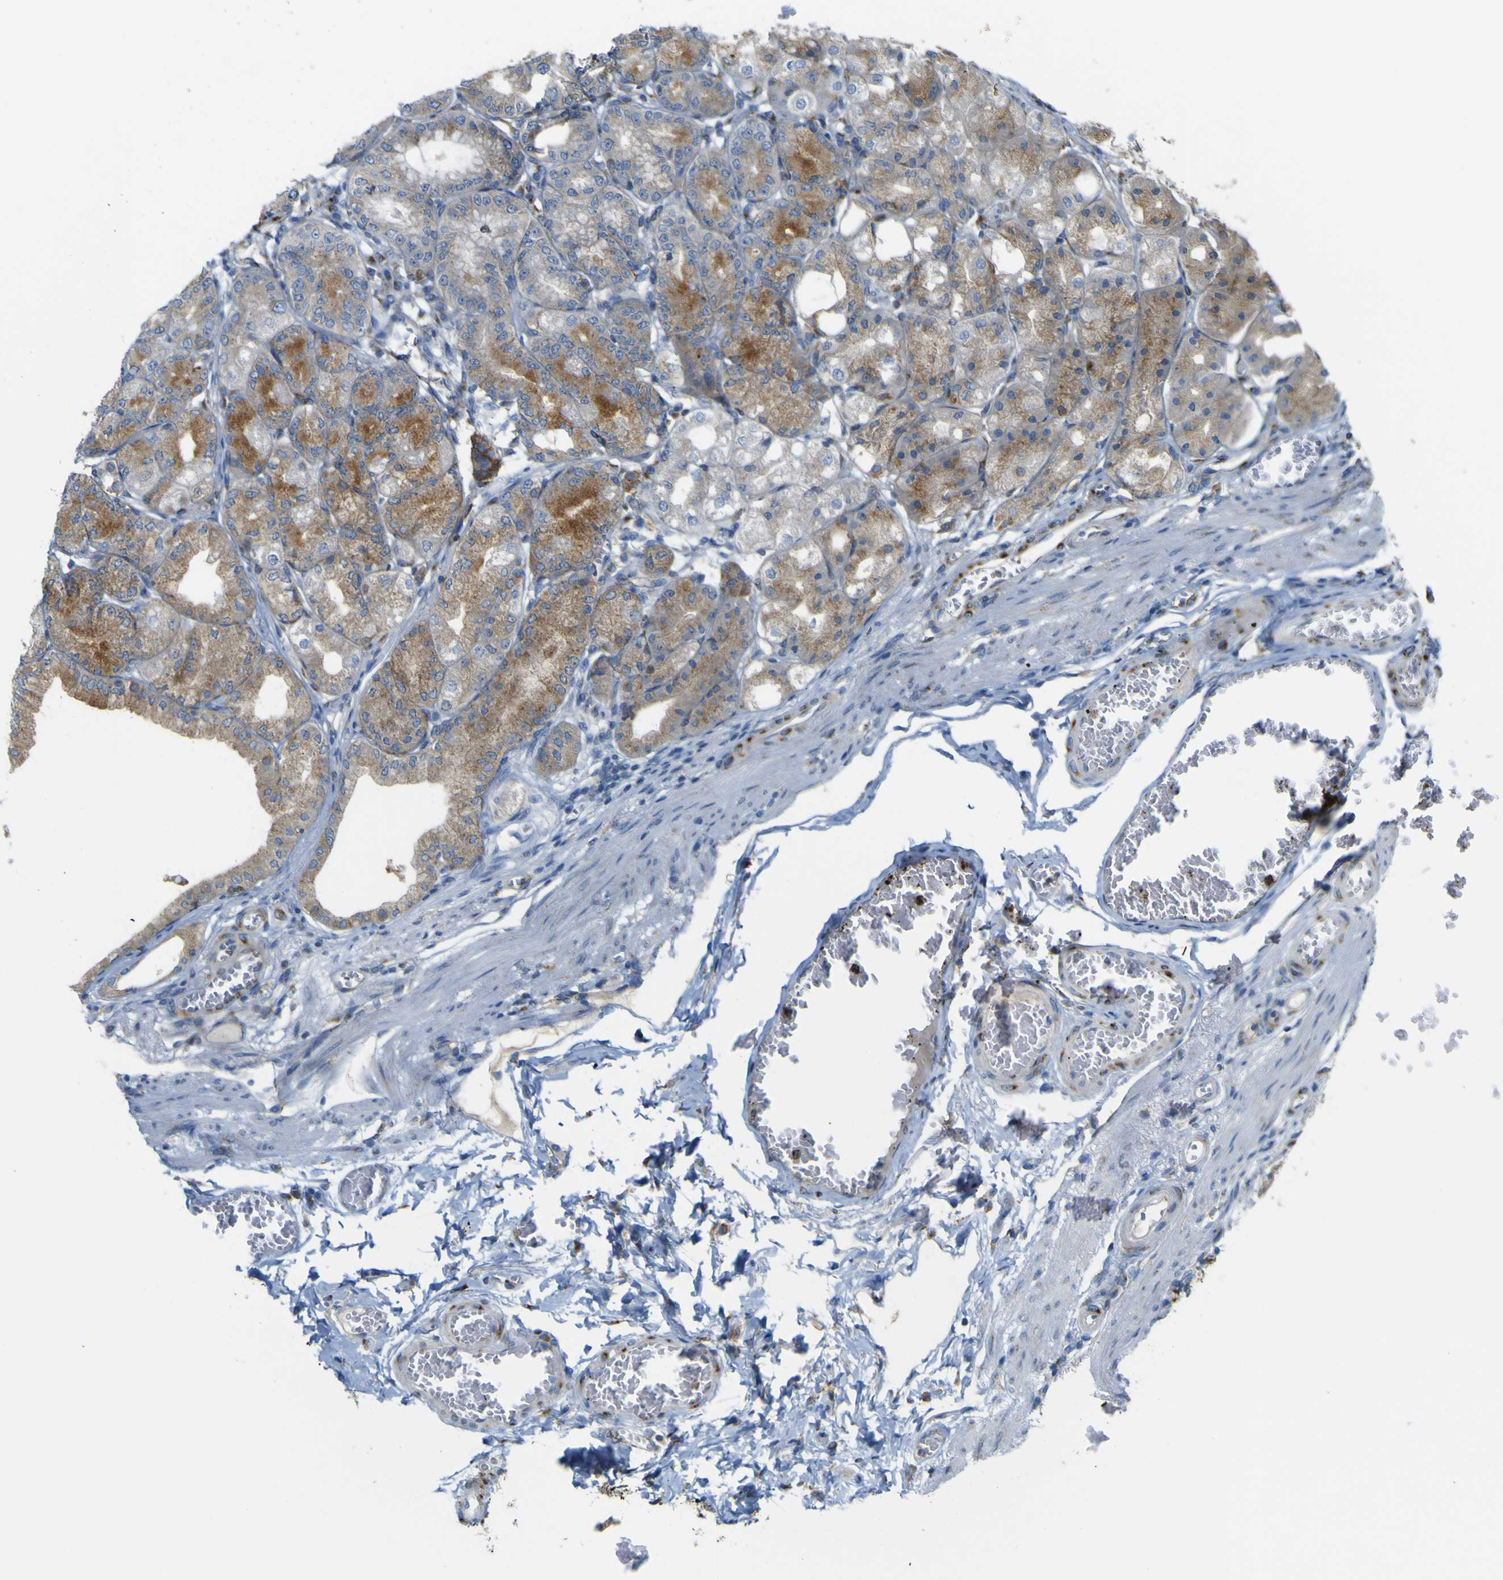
{"staining": {"intensity": "moderate", "quantity": ">75%", "location": "cytoplasmic/membranous"}, "tissue": "stomach", "cell_type": "Glandular cells", "image_type": "normal", "snomed": [{"axis": "morphology", "description": "Normal tissue, NOS"}, {"axis": "topography", "description": "Stomach, lower"}], "caption": "This photomicrograph exhibits immunohistochemistry staining of unremarkable human stomach, with medium moderate cytoplasmic/membranous staining in about >75% of glandular cells.", "gene": "IGF2R", "patient": {"sex": "male", "age": 71}}